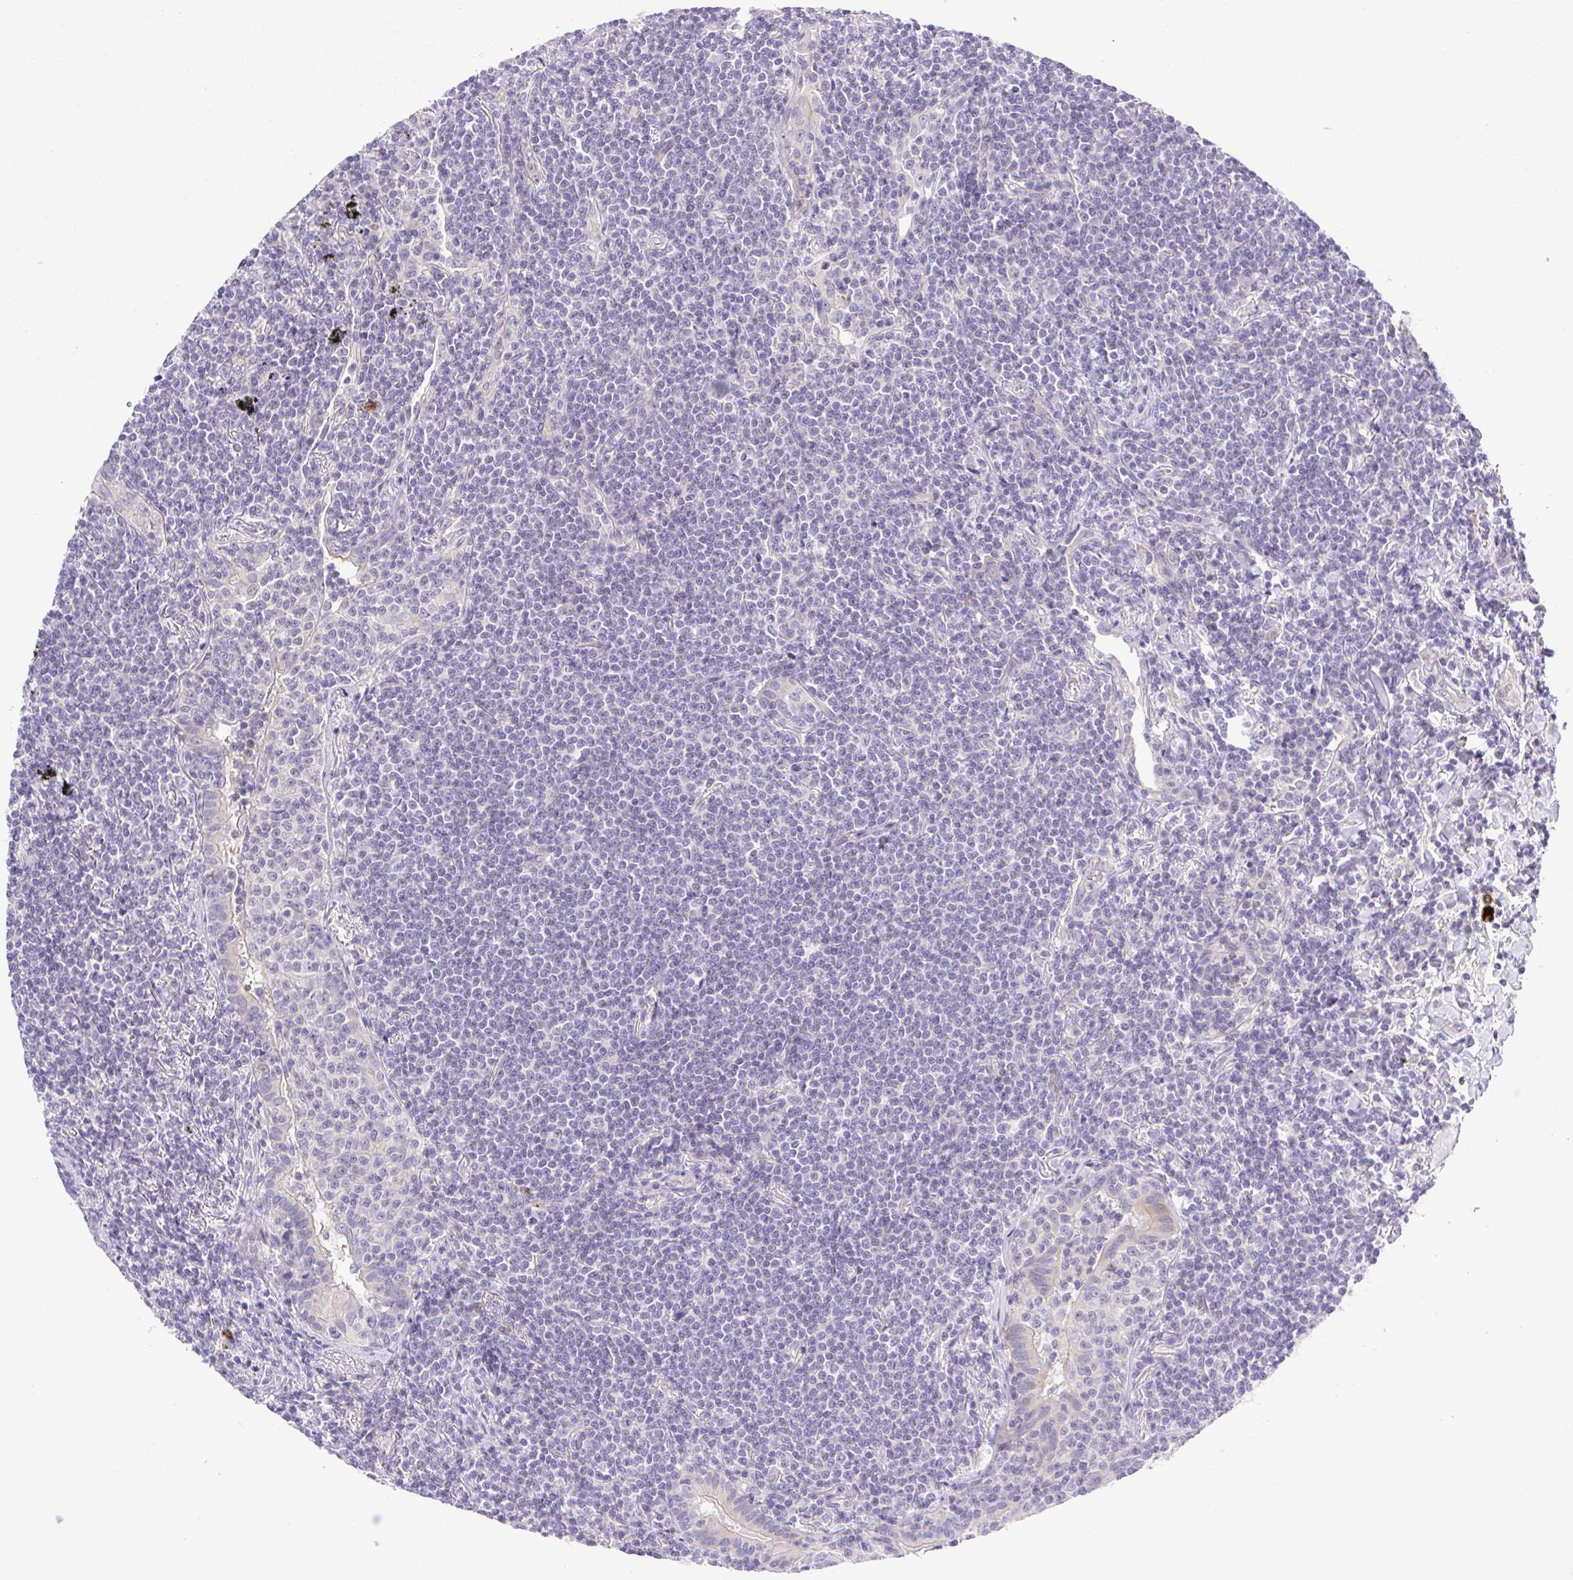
{"staining": {"intensity": "negative", "quantity": "none", "location": "none"}, "tissue": "lymphoma", "cell_type": "Tumor cells", "image_type": "cancer", "snomed": [{"axis": "morphology", "description": "Malignant lymphoma, non-Hodgkin's type, Low grade"}, {"axis": "topography", "description": "Lung"}], "caption": "IHC photomicrograph of lymphoma stained for a protein (brown), which exhibits no staining in tumor cells.", "gene": "FAM177B", "patient": {"sex": "female", "age": 71}}